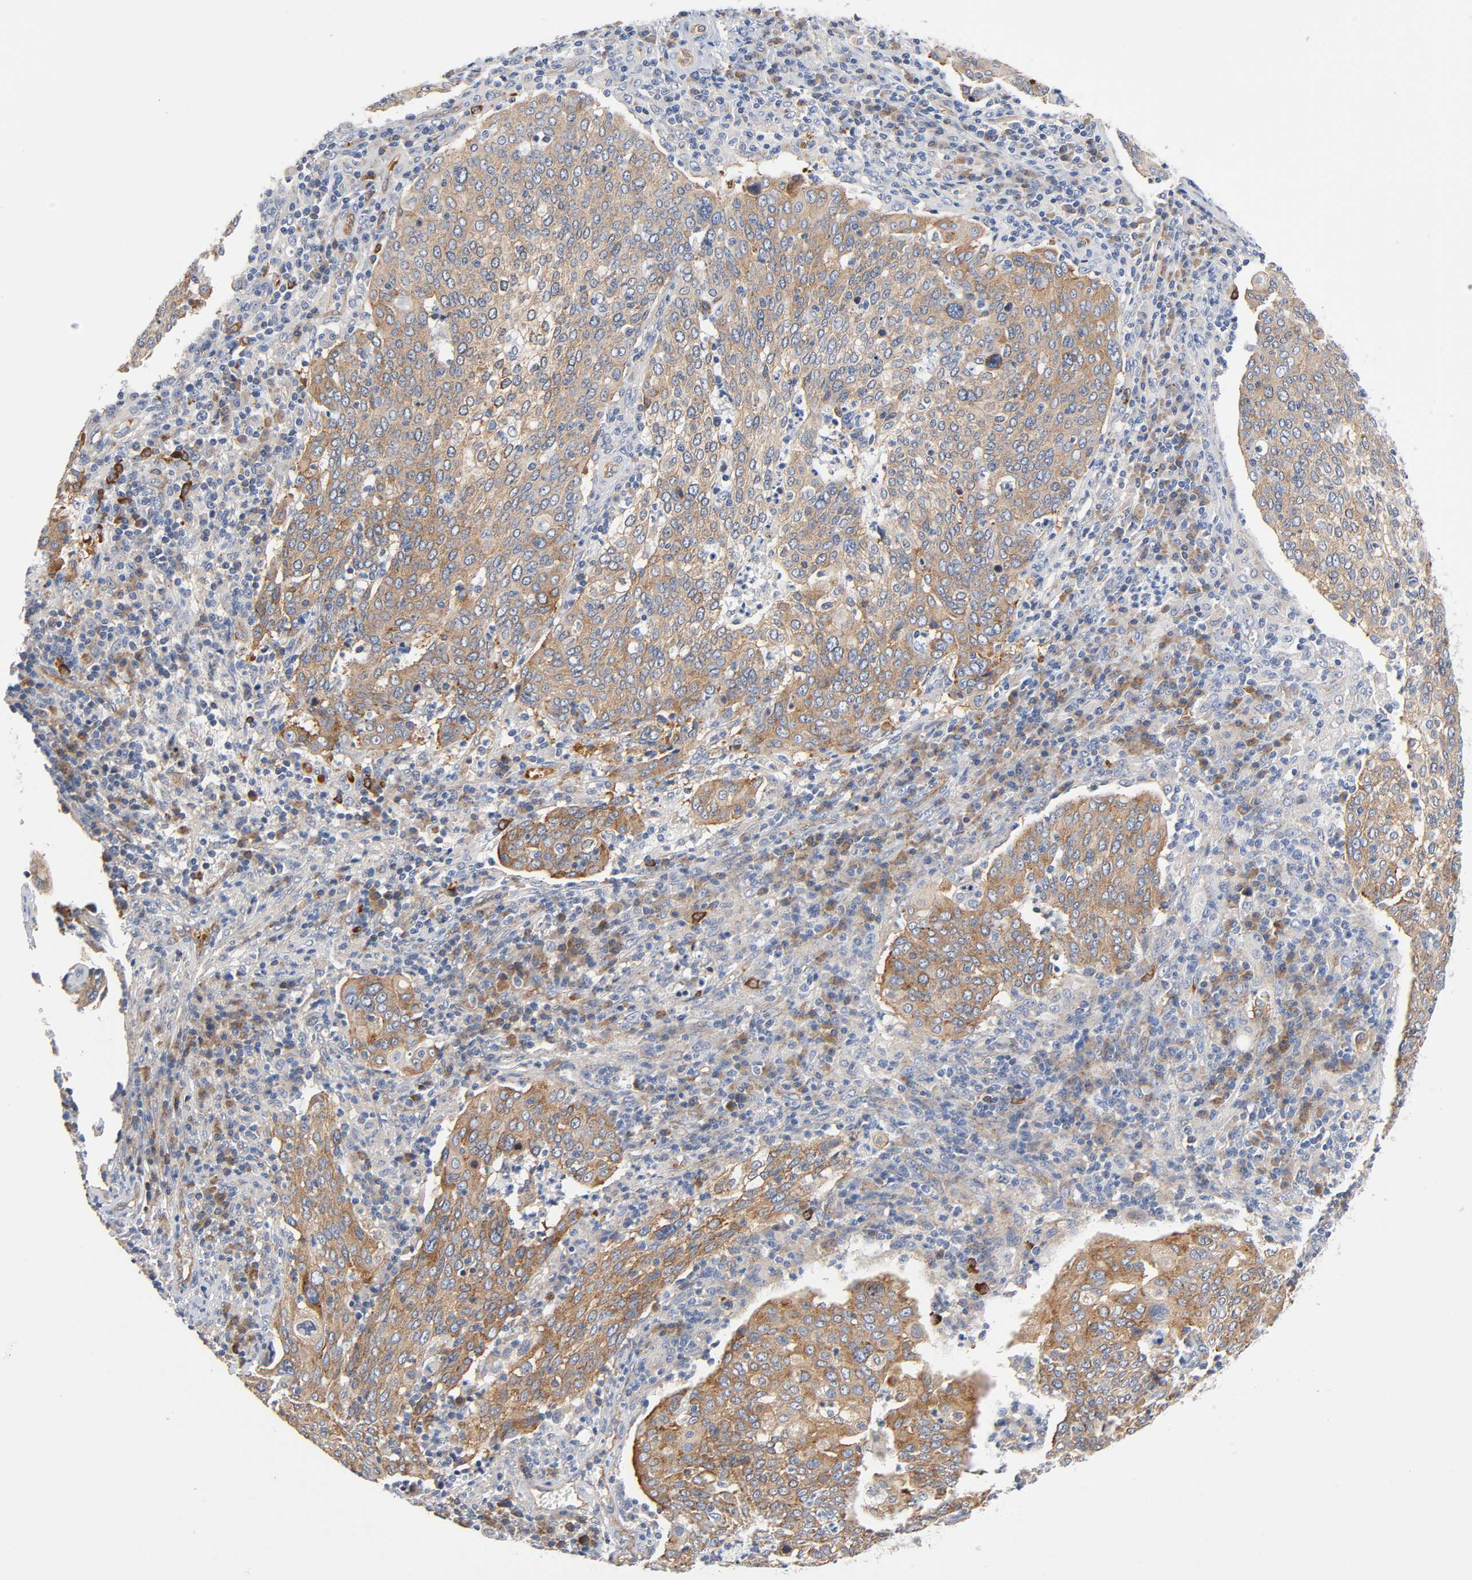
{"staining": {"intensity": "moderate", "quantity": ">75%", "location": "cytoplasmic/membranous"}, "tissue": "cervical cancer", "cell_type": "Tumor cells", "image_type": "cancer", "snomed": [{"axis": "morphology", "description": "Squamous cell carcinoma, NOS"}, {"axis": "topography", "description": "Cervix"}], "caption": "Protein analysis of cervical cancer (squamous cell carcinoma) tissue demonstrates moderate cytoplasmic/membranous positivity in about >75% of tumor cells. (Stains: DAB in brown, nuclei in blue, Microscopy: brightfield microscopy at high magnification).", "gene": "CD2AP", "patient": {"sex": "female", "age": 40}}